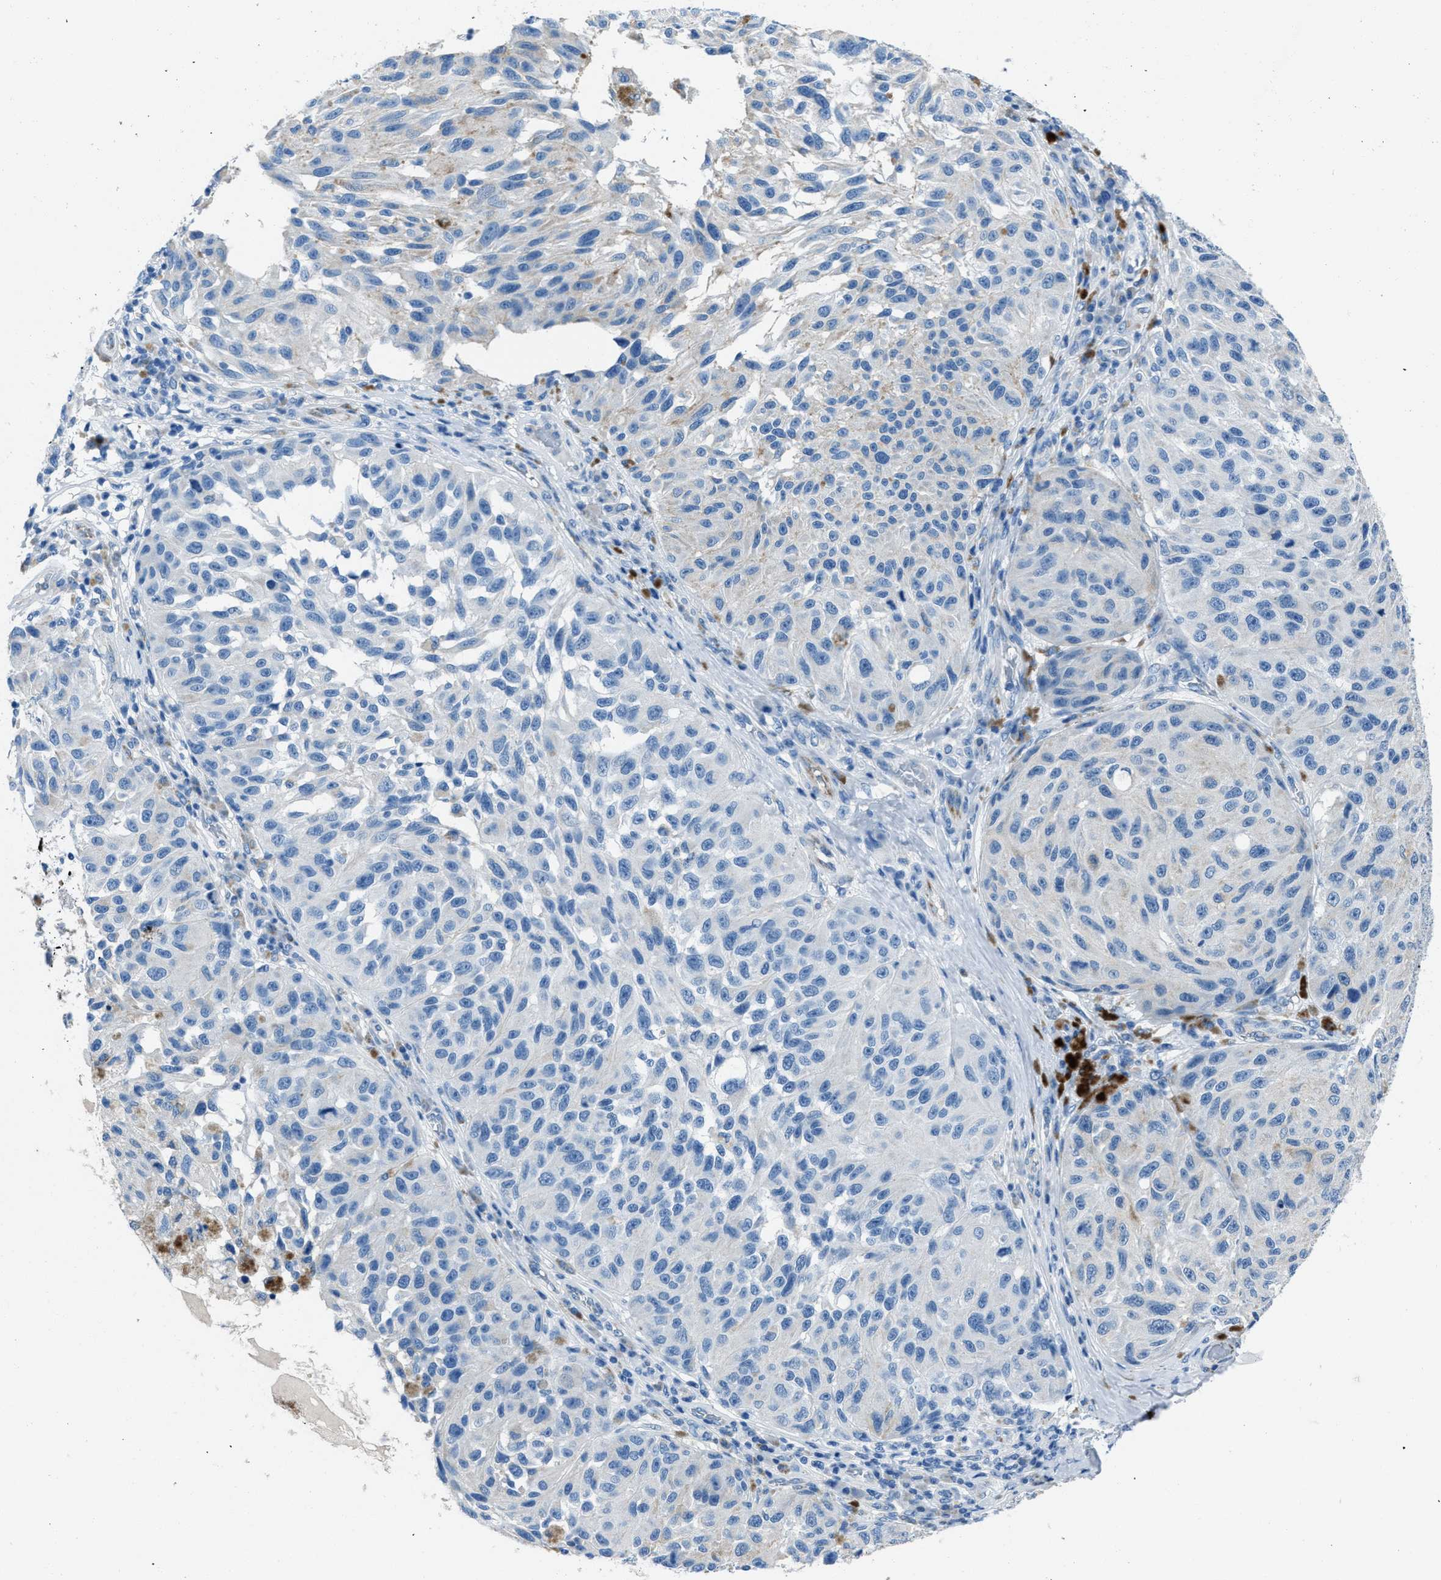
{"staining": {"intensity": "negative", "quantity": "none", "location": "none"}, "tissue": "melanoma", "cell_type": "Tumor cells", "image_type": "cancer", "snomed": [{"axis": "morphology", "description": "Malignant melanoma, NOS"}, {"axis": "topography", "description": "Skin"}], "caption": "Malignant melanoma stained for a protein using immunohistochemistry (IHC) exhibits no positivity tumor cells.", "gene": "AMACR", "patient": {"sex": "female", "age": 73}}